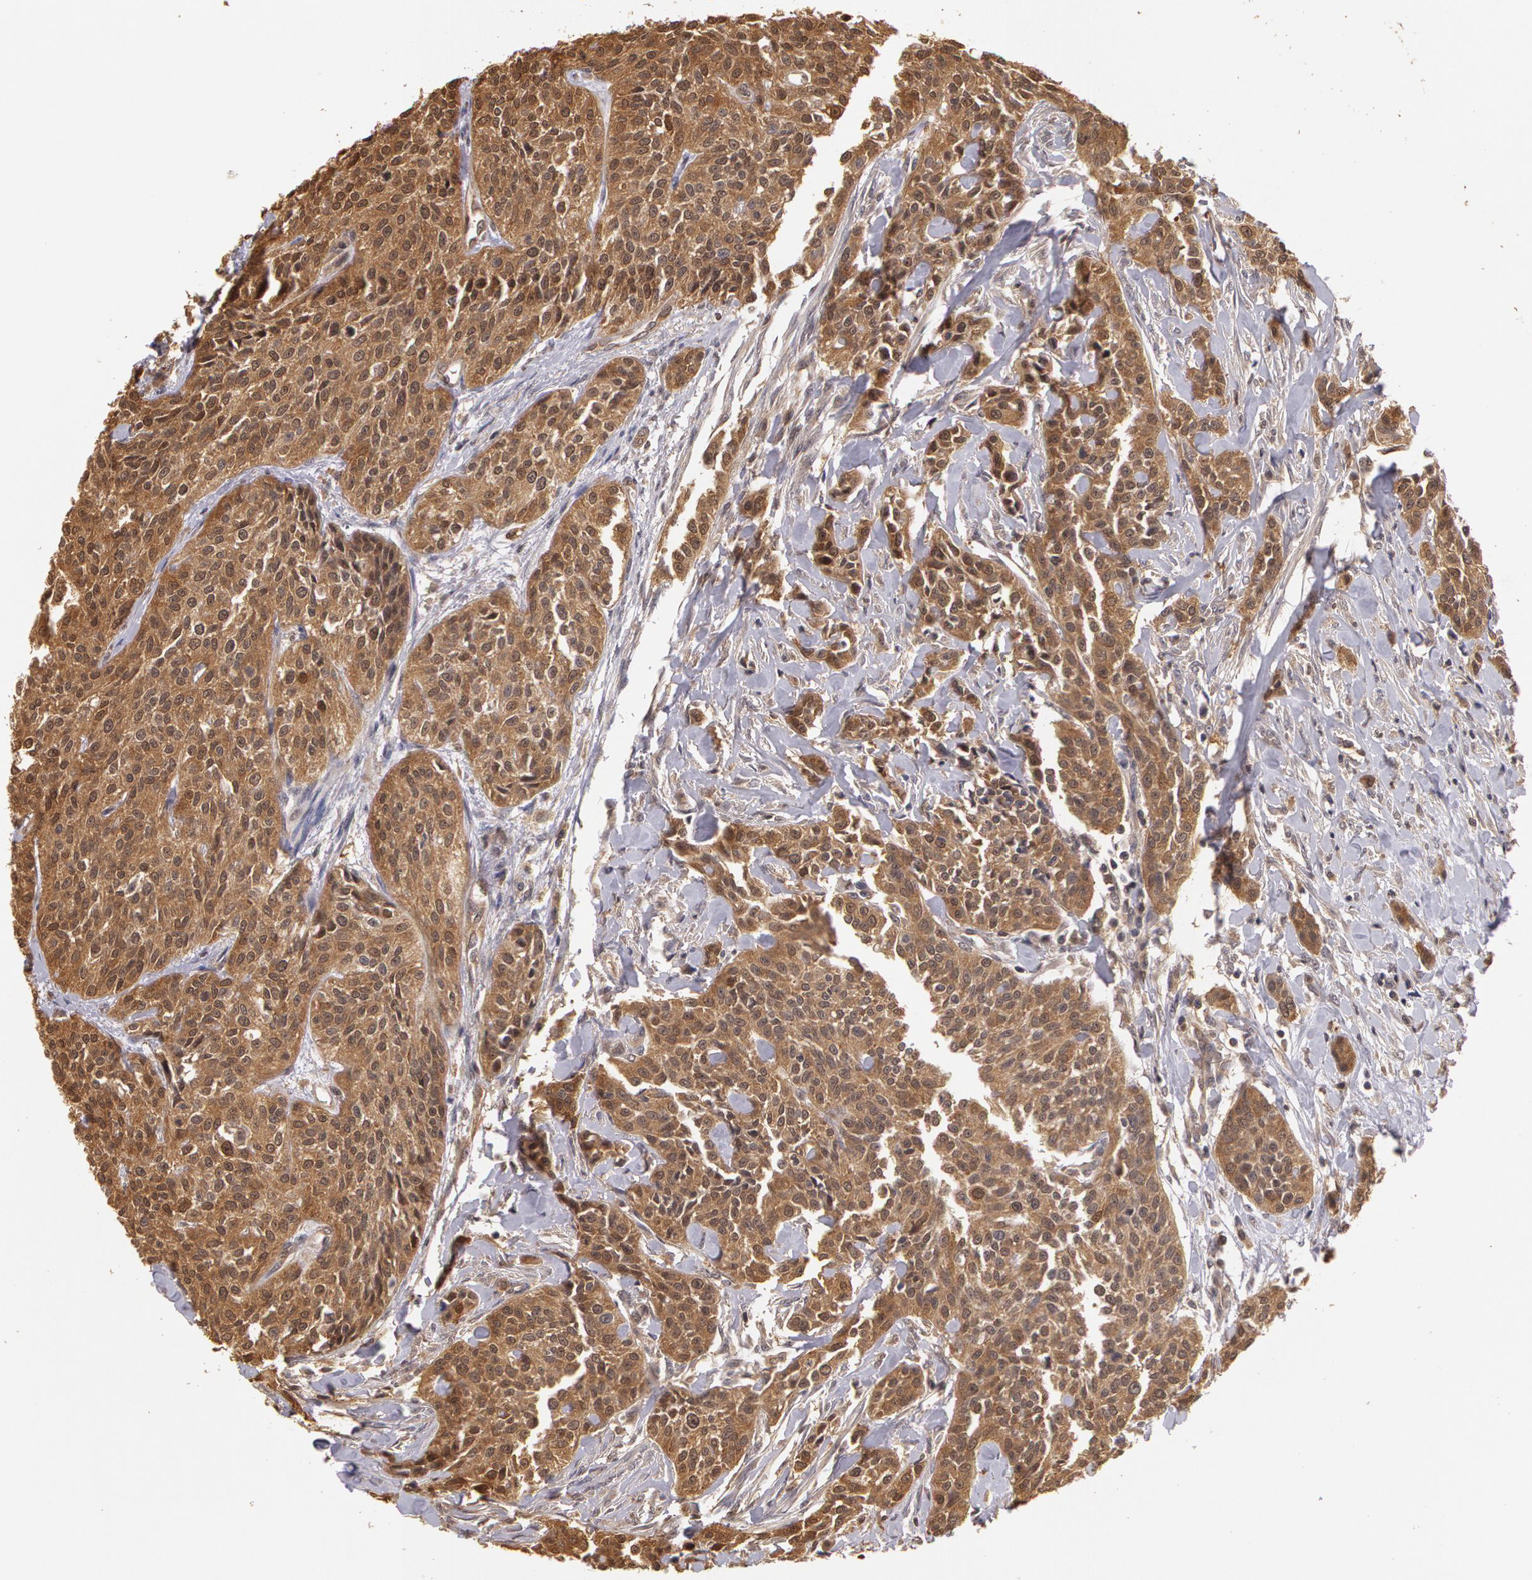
{"staining": {"intensity": "weak", "quantity": ">75%", "location": "cytoplasmic/membranous"}, "tissue": "urothelial cancer", "cell_type": "Tumor cells", "image_type": "cancer", "snomed": [{"axis": "morphology", "description": "Urothelial carcinoma, High grade"}, {"axis": "topography", "description": "Urinary bladder"}], "caption": "Protein expression analysis of urothelial carcinoma (high-grade) exhibits weak cytoplasmic/membranous staining in approximately >75% of tumor cells.", "gene": "AHSA1", "patient": {"sex": "male", "age": 56}}